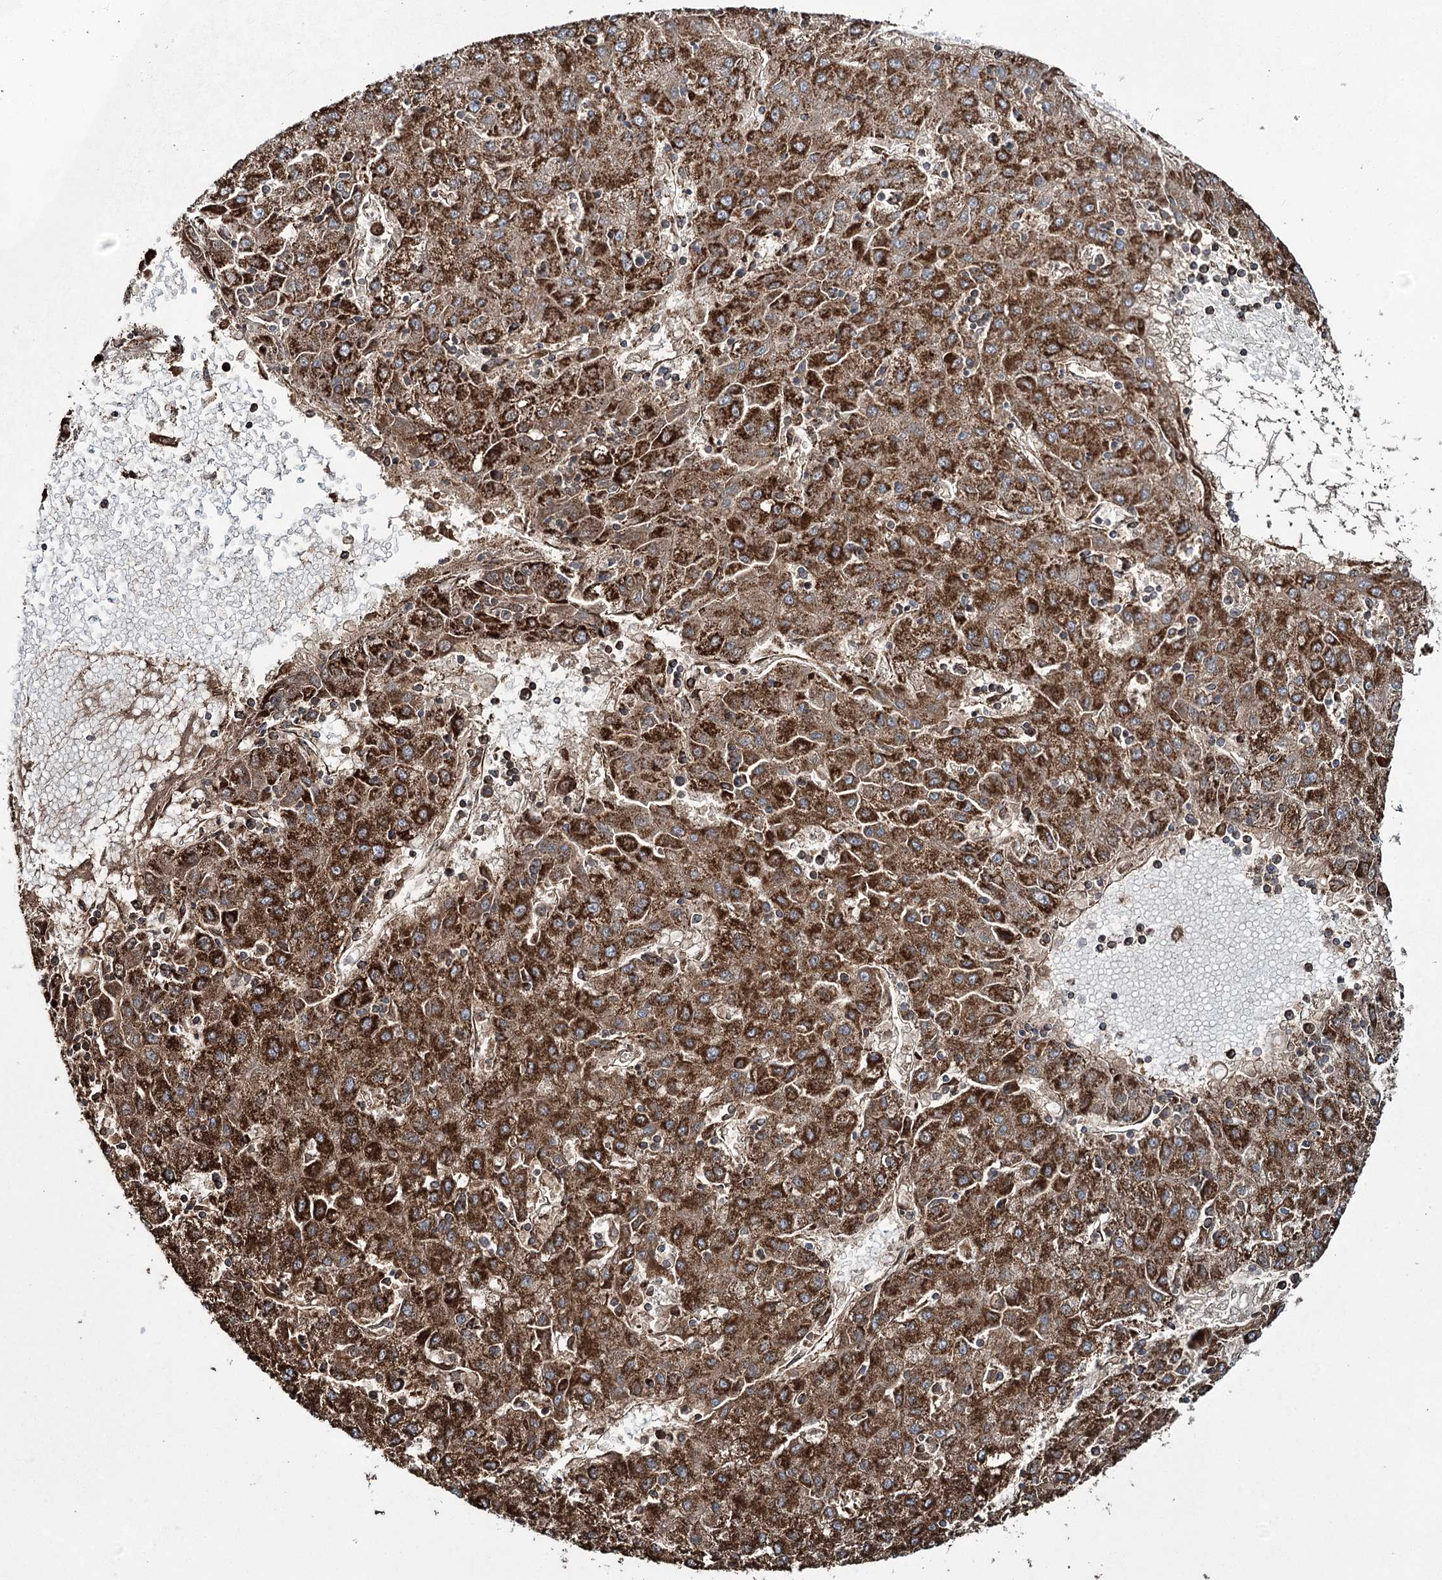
{"staining": {"intensity": "strong", "quantity": ">75%", "location": "cytoplasmic/membranous"}, "tissue": "liver cancer", "cell_type": "Tumor cells", "image_type": "cancer", "snomed": [{"axis": "morphology", "description": "Carcinoma, Hepatocellular, NOS"}, {"axis": "topography", "description": "Liver"}], "caption": "About >75% of tumor cells in liver hepatocellular carcinoma demonstrate strong cytoplasmic/membranous protein positivity as visualized by brown immunohistochemical staining.", "gene": "CWF19L1", "patient": {"sex": "male", "age": 72}}